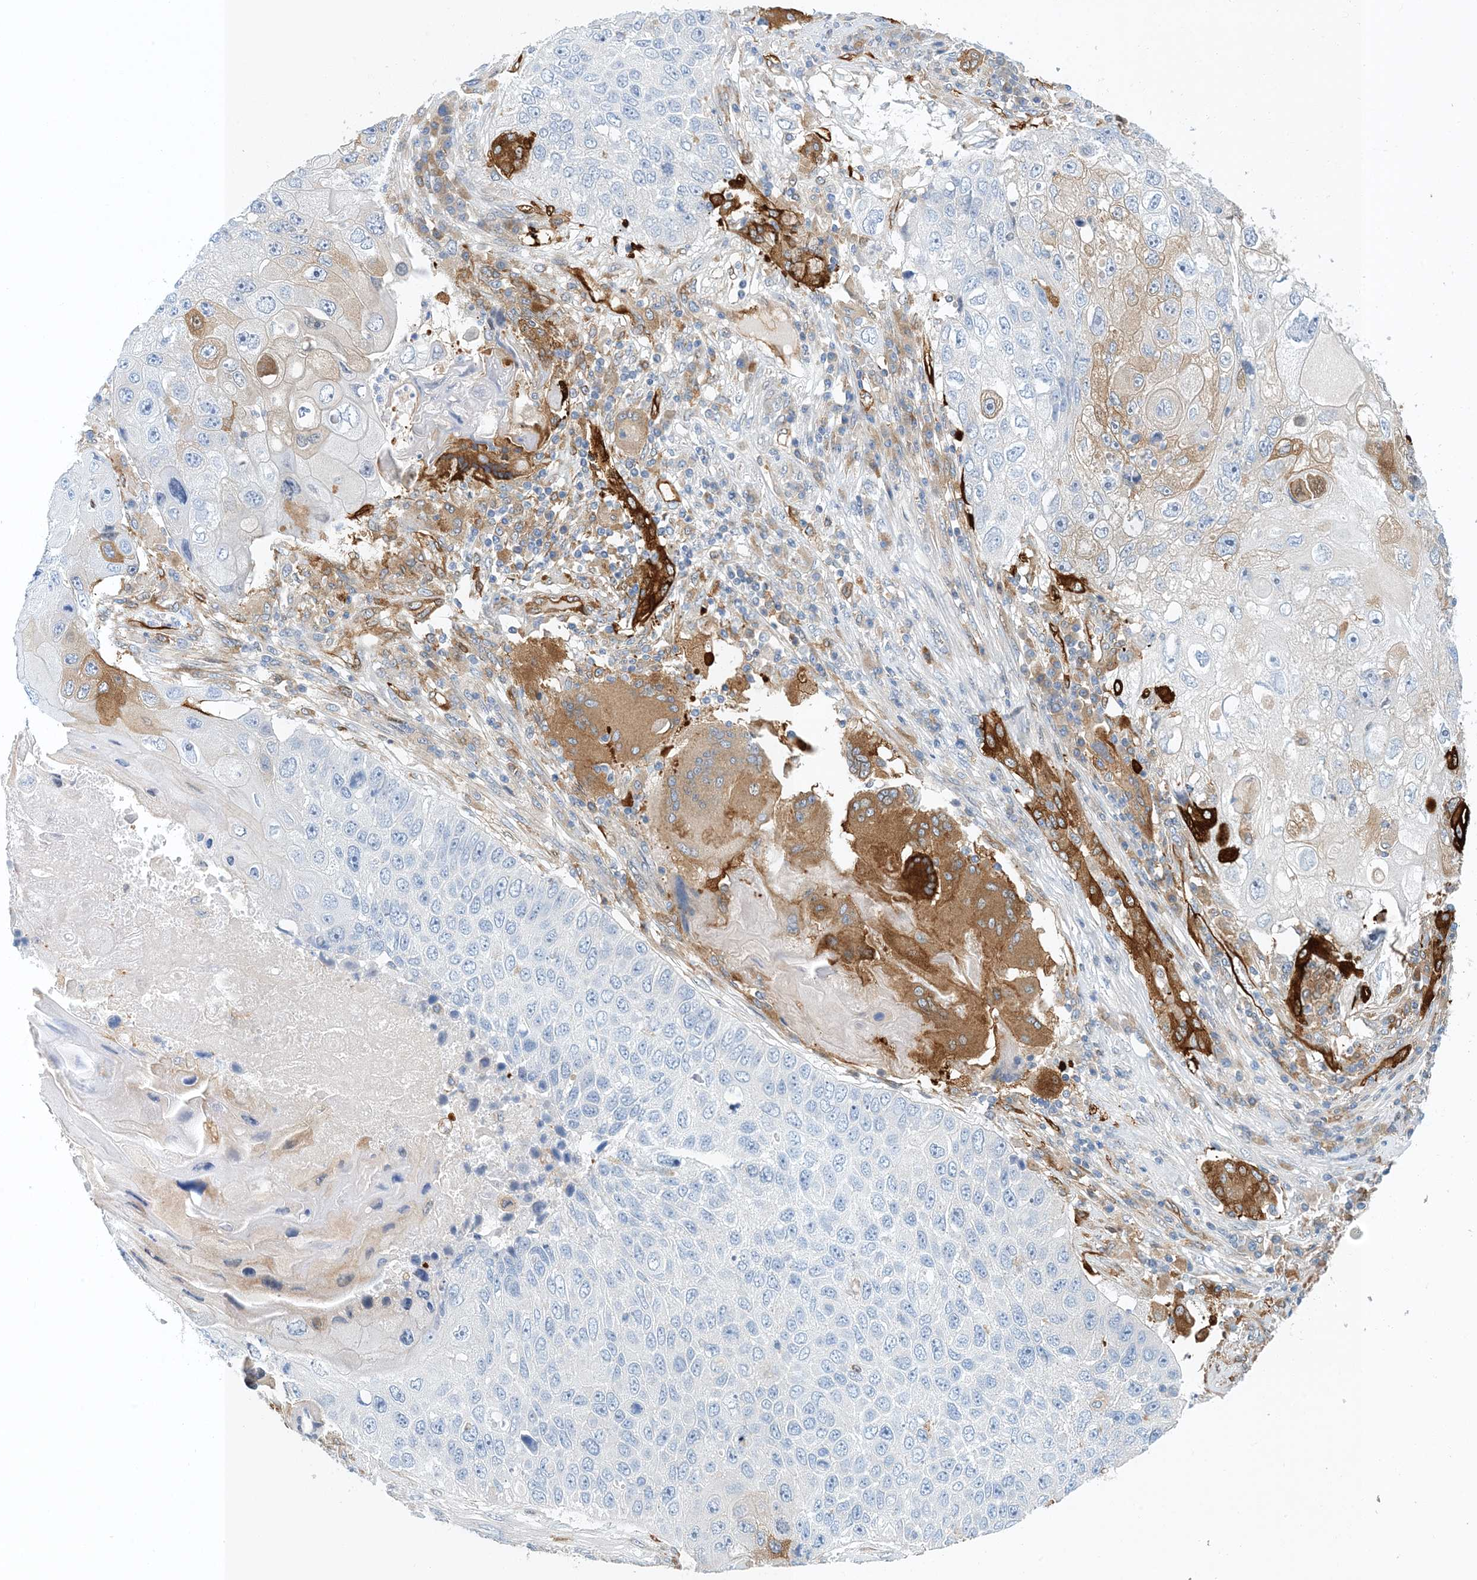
{"staining": {"intensity": "moderate", "quantity": "<25%", "location": "cytoplasmic/membranous"}, "tissue": "lung cancer", "cell_type": "Tumor cells", "image_type": "cancer", "snomed": [{"axis": "morphology", "description": "Squamous cell carcinoma, NOS"}, {"axis": "topography", "description": "Lung"}], "caption": "This is an image of immunohistochemistry (IHC) staining of lung cancer (squamous cell carcinoma), which shows moderate positivity in the cytoplasmic/membranous of tumor cells.", "gene": "PCDHA2", "patient": {"sex": "male", "age": 61}}